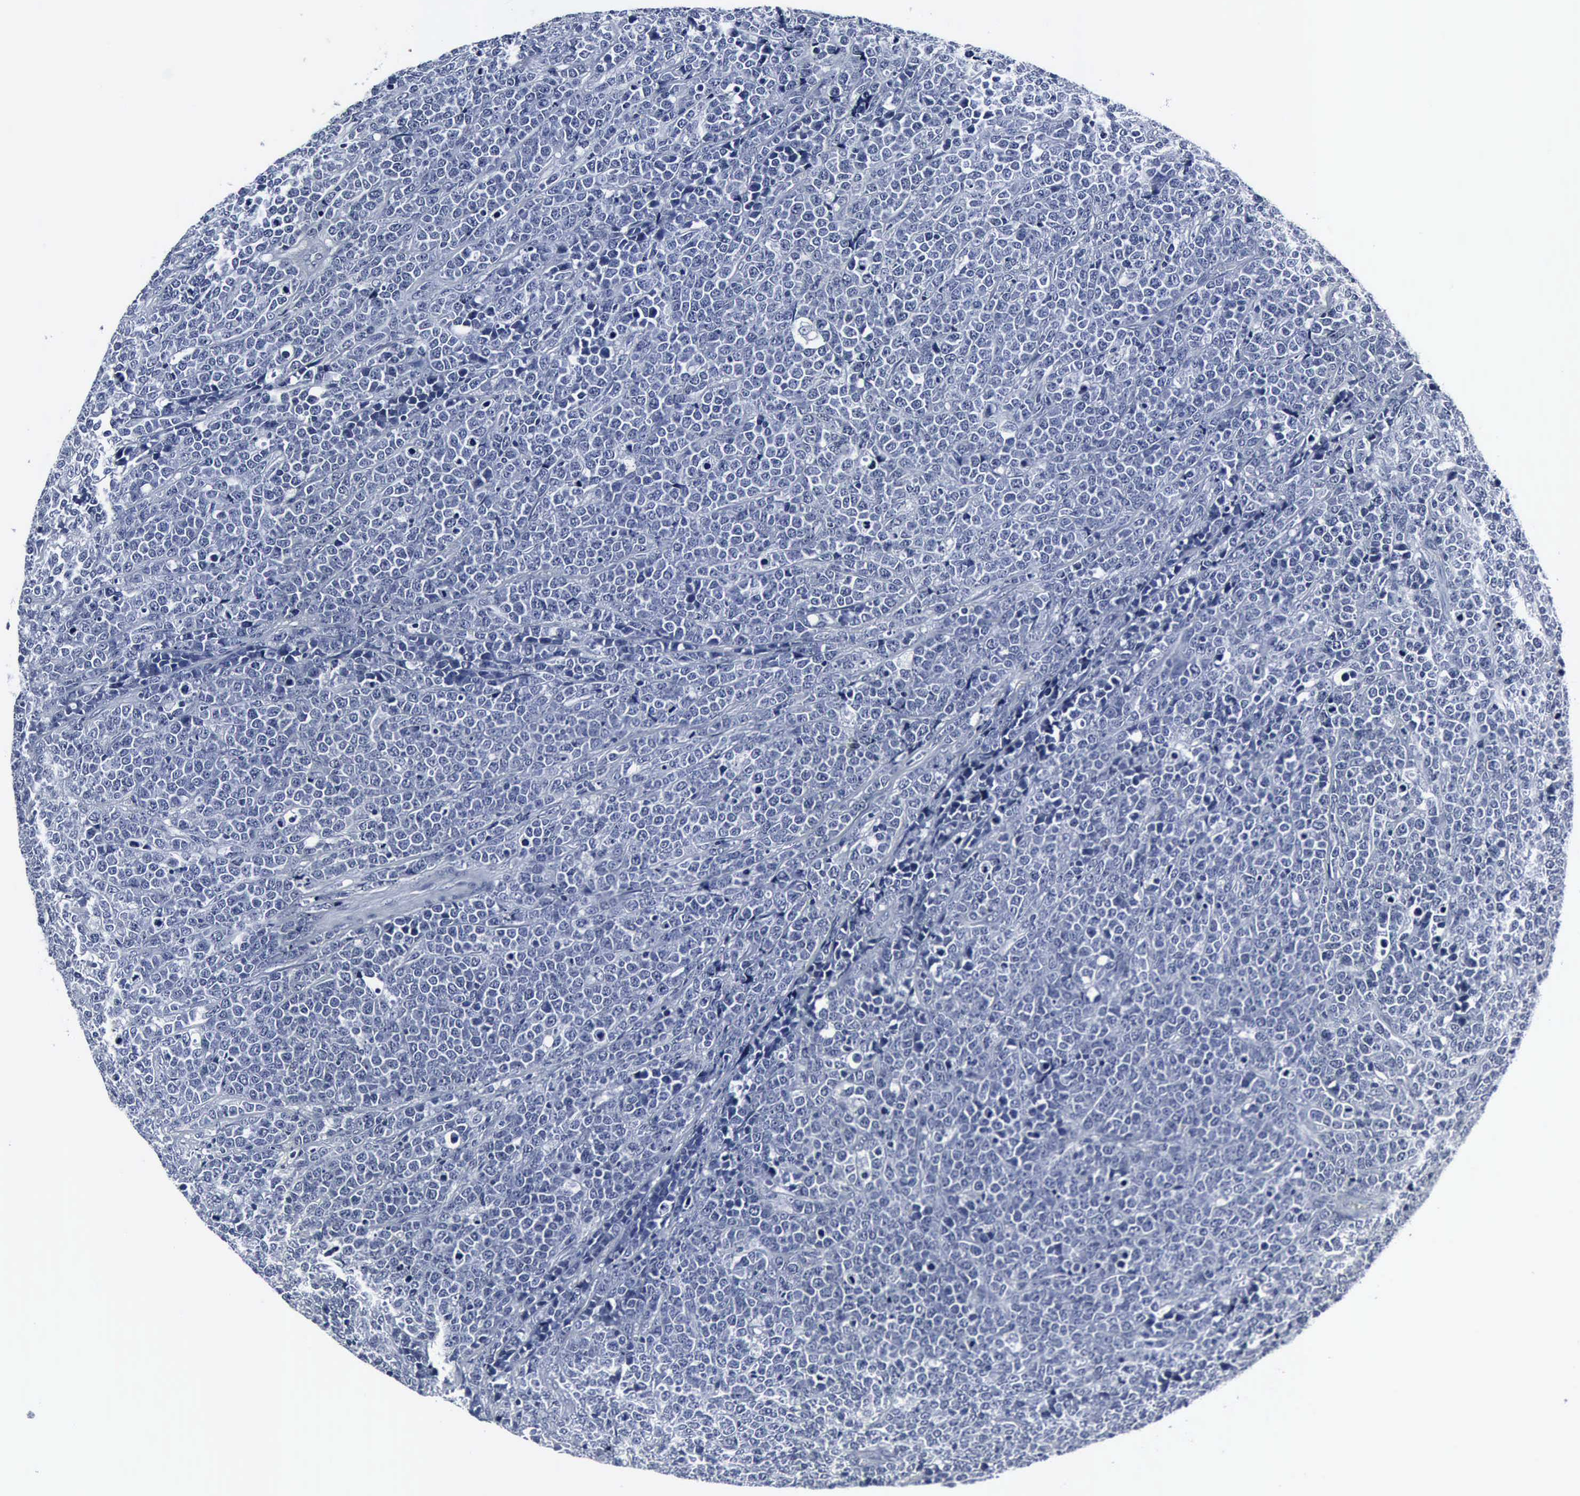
{"staining": {"intensity": "negative", "quantity": "none", "location": "none"}, "tissue": "lymphoma", "cell_type": "Tumor cells", "image_type": "cancer", "snomed": [{"axis": "morphology", "description": "Malignant lymphoma, non-Hodgkin's type, High grade"}, {"axis": "topography", "description": "Small intestine"}, {"axis": "topography", "description": "Colon"}], "caption": "Tumor cells are negative for protein expression in human lymphoma.", "gene": "SNAP25", "patient": {"sex": "male", "age": 8}}